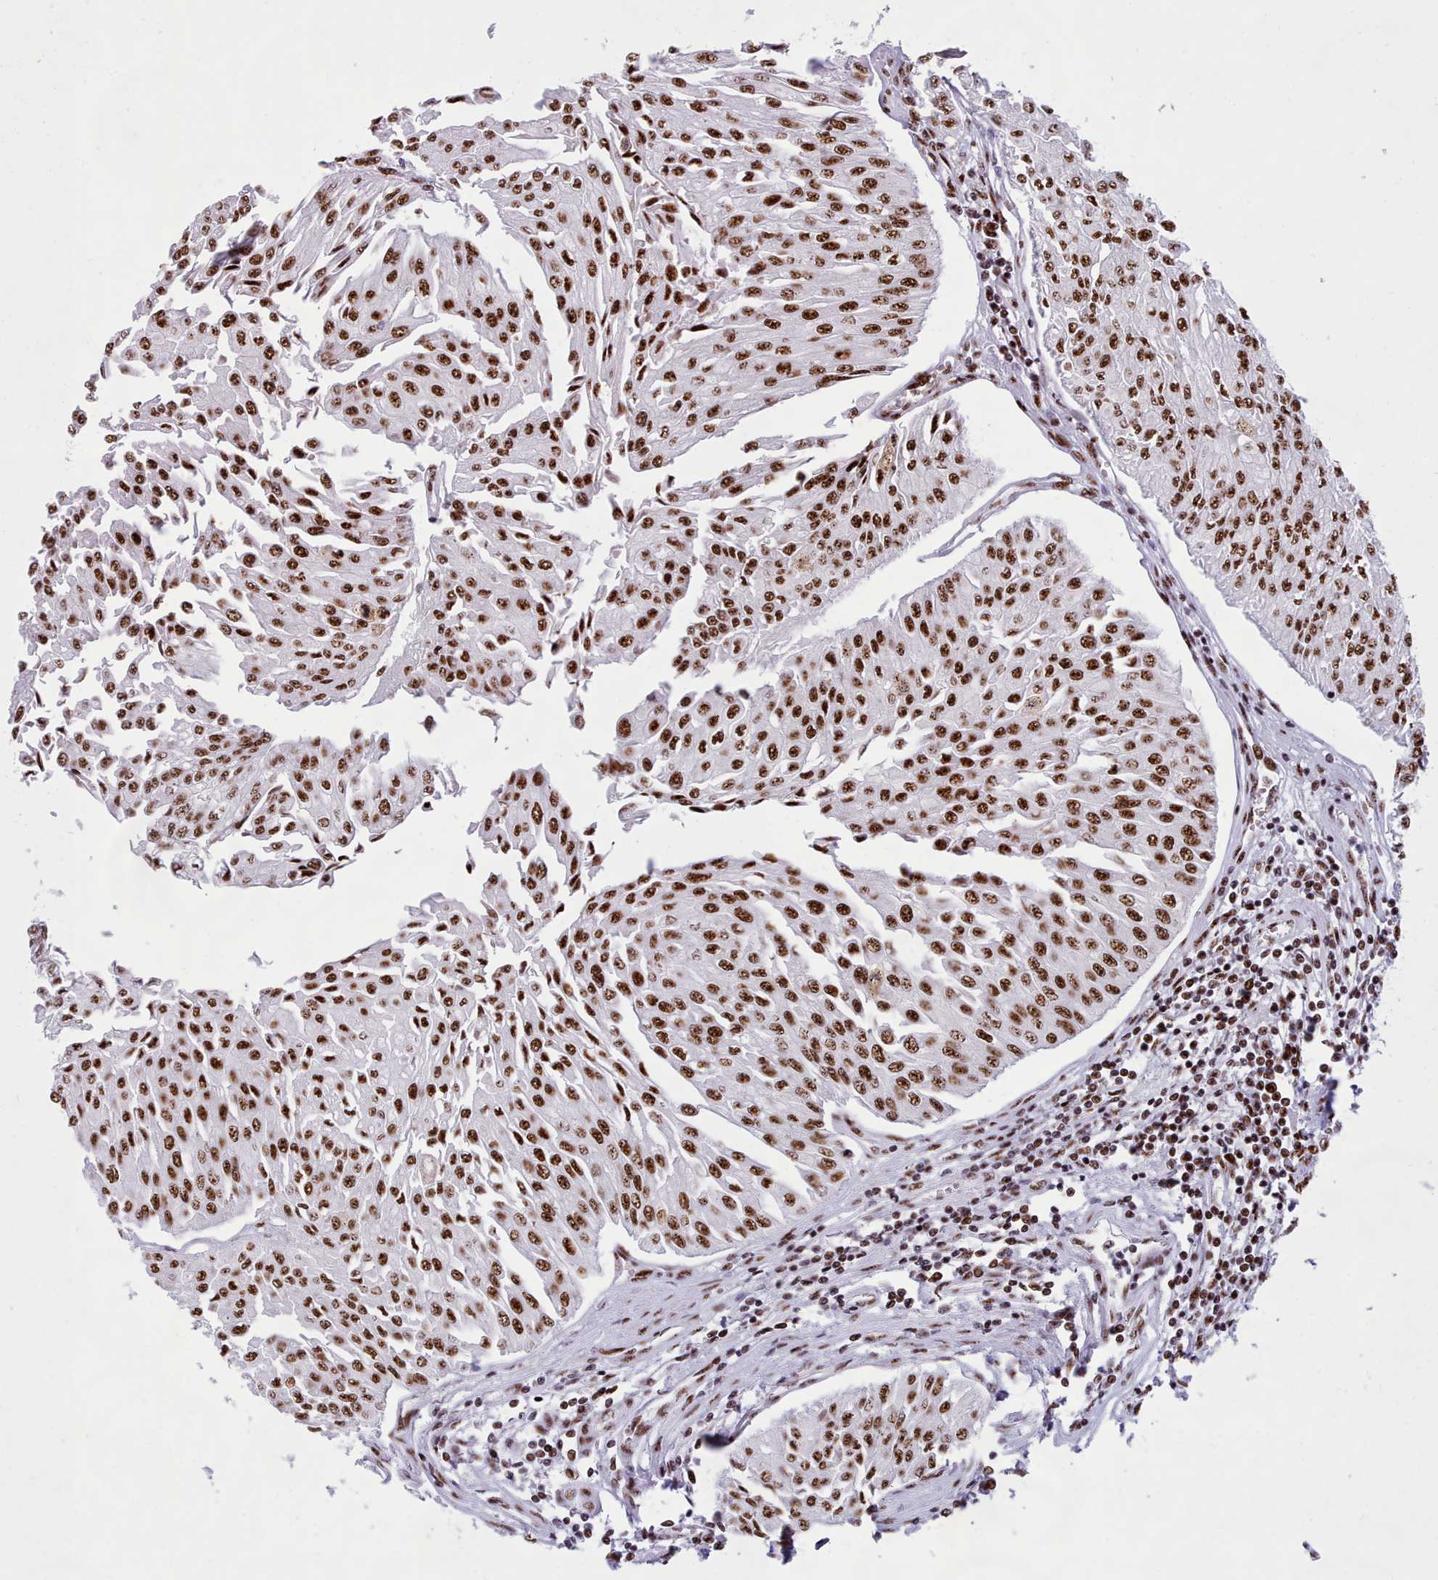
{"staining": {"intensity": "strong", "quantity": ">75%", "location": "nuclear"}, "tissue": "urothelial cancer", "cell_type": "Tumor cells", "image_type": "cancer", "snomed": [{"axis": "morphology", "description": "Urothelial carcinoma, Low grade"}, {"axis": "topography", "description": "Urinary bladder"}], "caption": "Urothelial carcinoma (low-grade) stained with a protein marker exhibits strong staining in tumor cells.", "gene": "TMEM35B", "patient": {"sex": "male", "age": 67}}